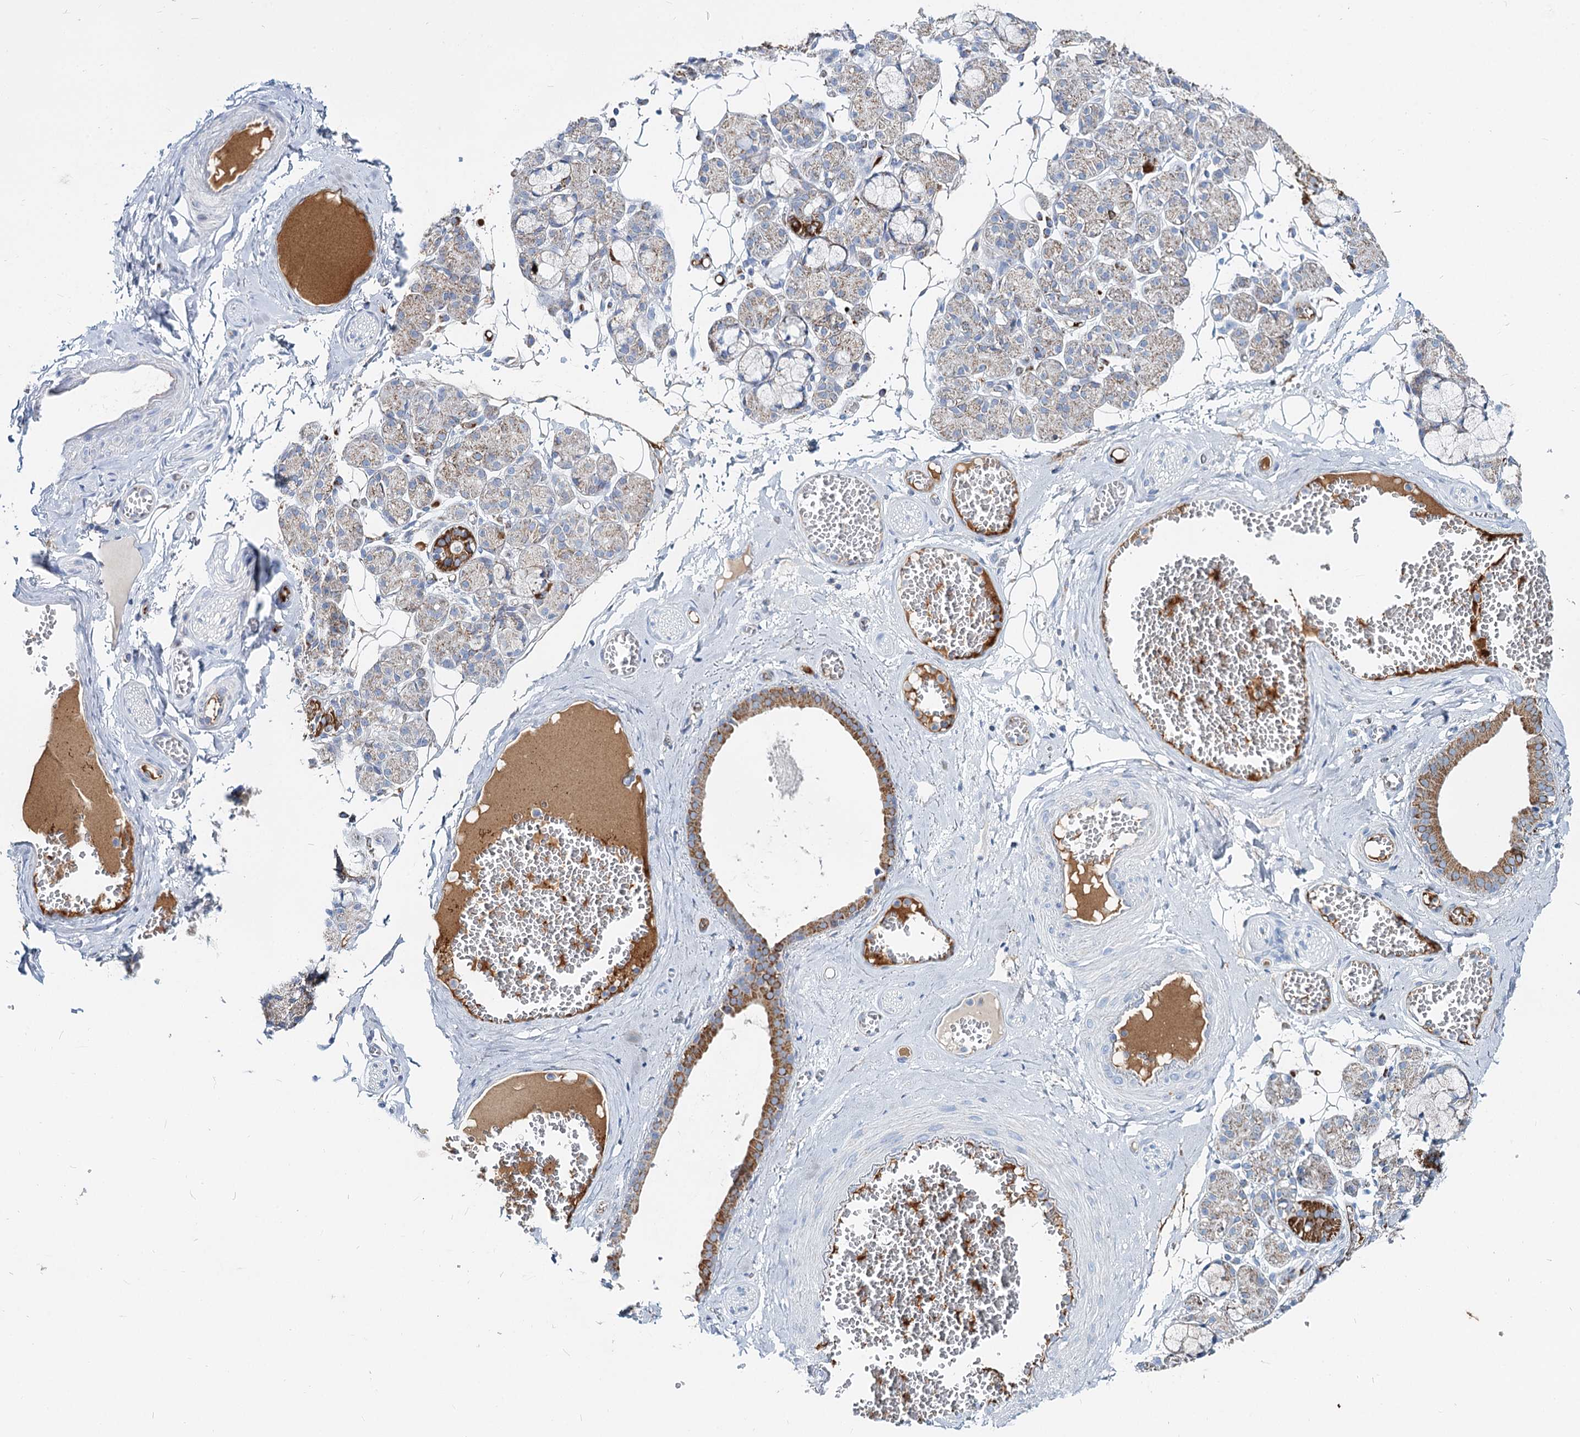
{"staining": {"intensity": "strong", "quantity": "<25%", "location": "cytoplasmic/membranous"}, "tissue": "salivary gland", "cell_type": "Glandular cells", "image_type": "normal", "snomed": [{"axis": "morphology", "description": "Normal tissue, NOS"}, {"axis": "topography", "description": "Salivary gland"}], "caption": "A brown stain highlights strong cytoplasmic/membranous staining of a protein in glandular cells of unremarkable human salivary gland. The staining is performed using DAB (3,3'-diaminobenzidine) brown chromogen to label protein expression. The nuclei are counter-stained blue using hematoxylin.", "gene": "MCCC2", "patient": {"sex": "male", "age": 63}}